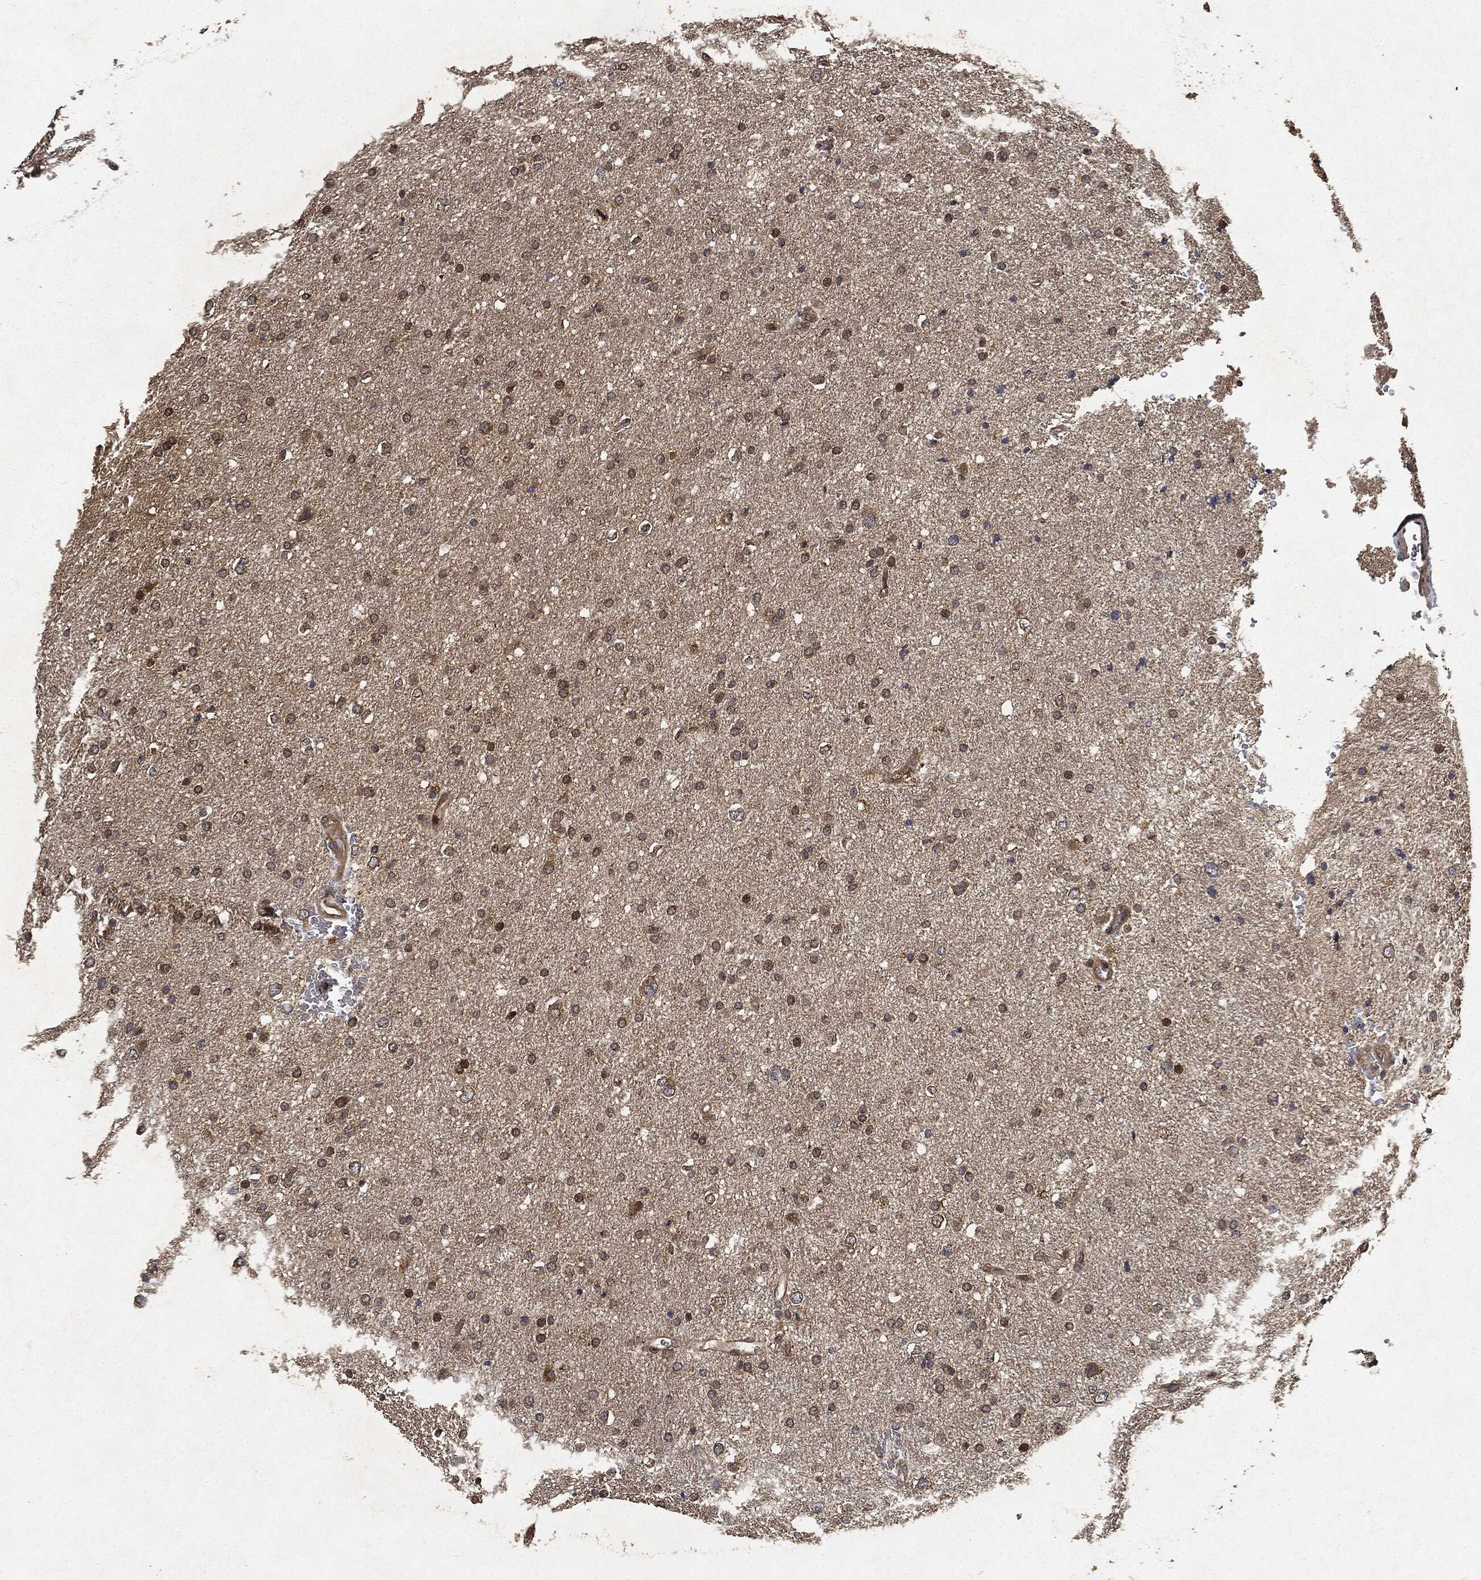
{"staining": {"intensity": "weak", "quantity": "25%-75%", "location": "cytoplasmic/membranous"}, "tissue": "glioma", "cell_type": "Tumor cells", "image_type": "cancer", "snomed": [{"axis": "morphology", "description": "Glioma, malignant, Low grade"}, {"axis": "topography", "description": "Brain"}], "caption": "Tumor cells demonstrate low levels of weak cytoplasmic/membranous staining in about 25%-75% of cells in human malignant low-grade glioma. (DAB = brown stain, brightfield microscopy at high magnification).", "gene": "MLST8", "patient": {"sex": "female", "age": 37}}